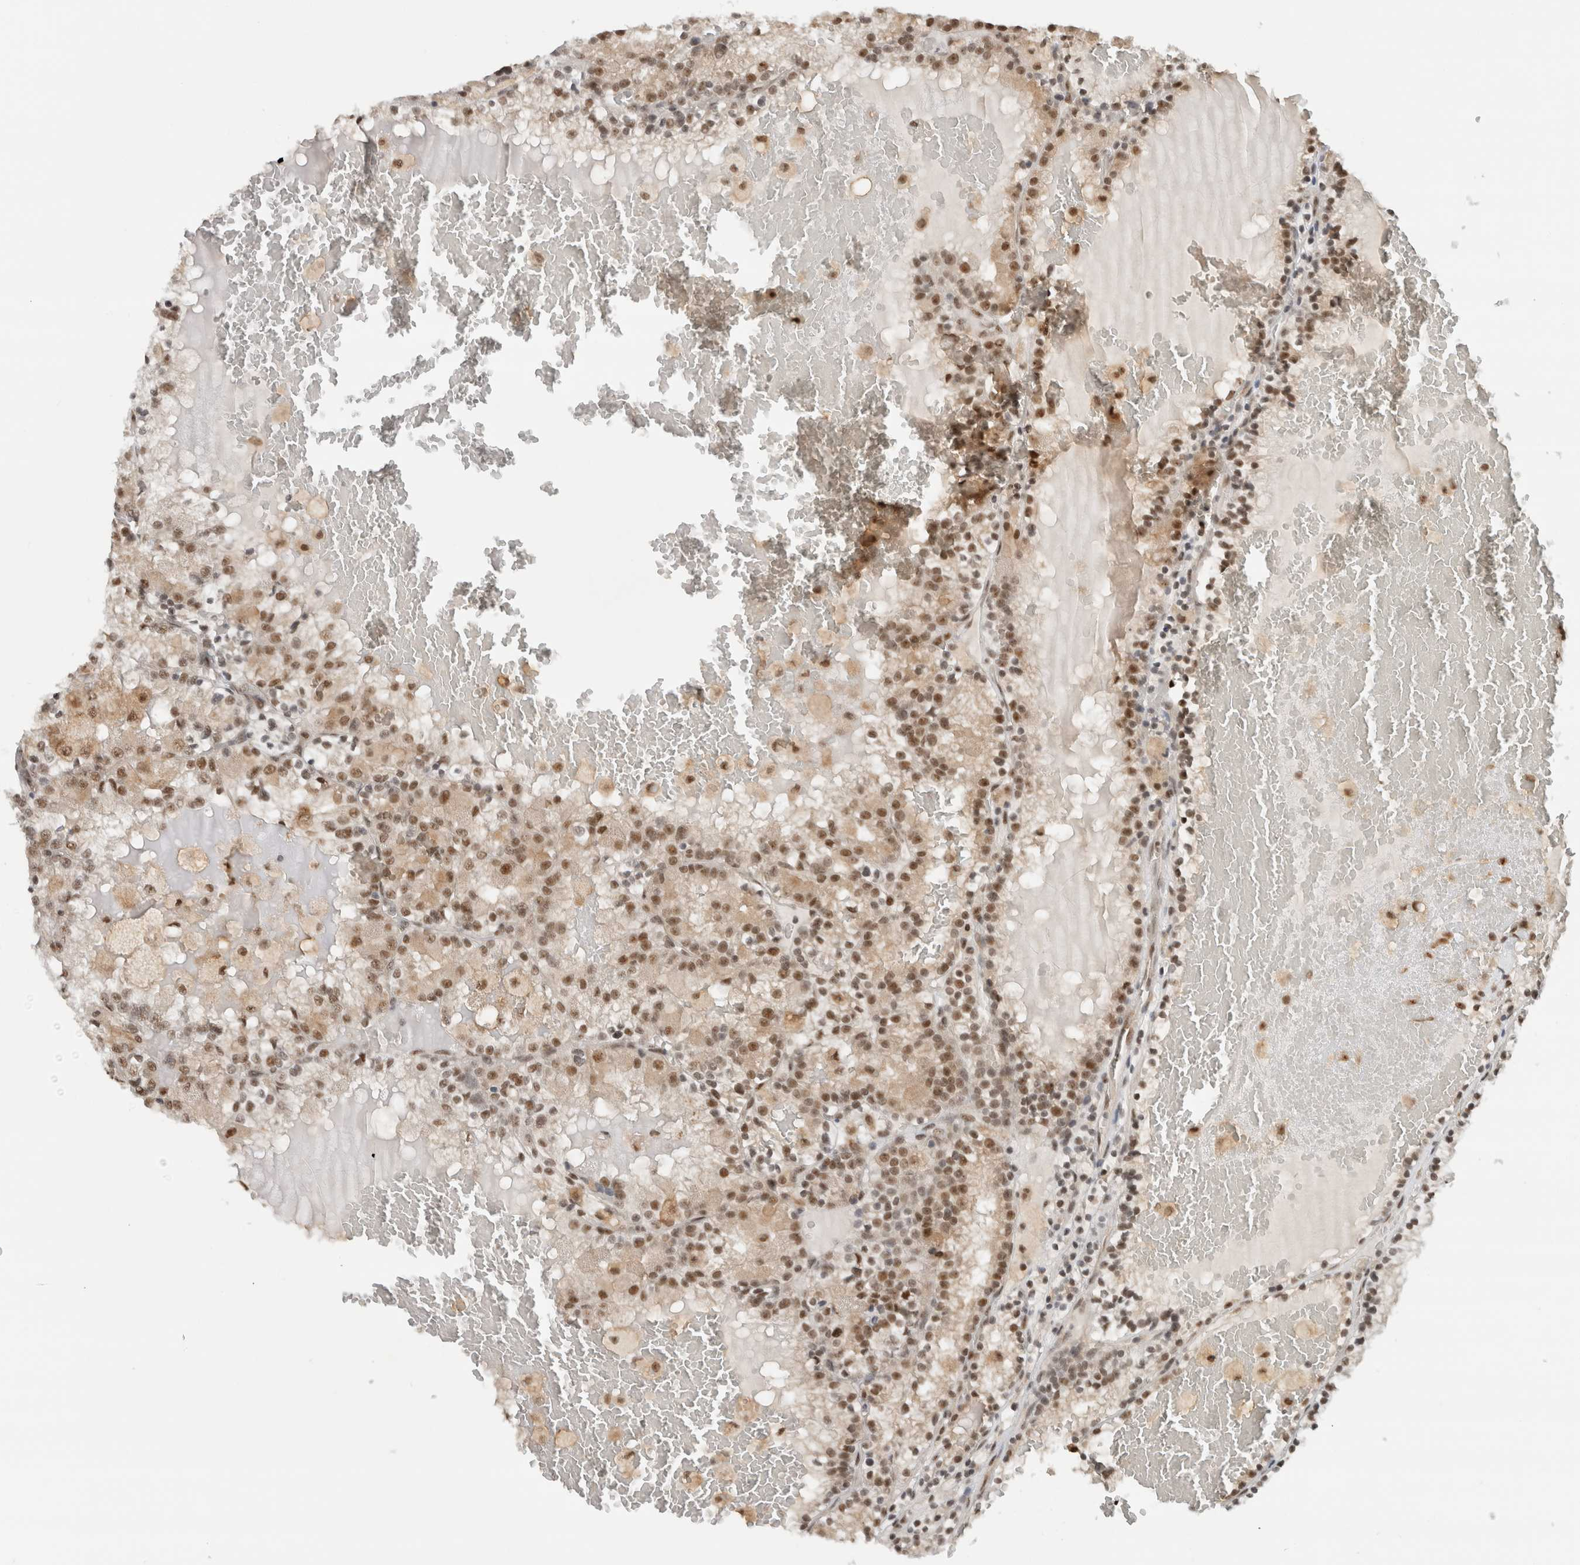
{"staining": {"intensity": "moderate", "quantity": ">75%", "location": "nuclear"}, "tissue": "renal cancer", "cell_type": "Tumor cells", "image_type": "cancer", "snomed": [{"axis": "morphology", "description": "Adenocarcinoma, NOS"}, {"axis": "topography", "description": "Kidney"}], "caption": "This is a micrograph of immunohistochemistry staining of renal adenocarcinoma, which shows moderate staining in the nuclear of tumor cells.", "gene": "NCAPG2", "patient": {"sex": "female", "age": 56}}